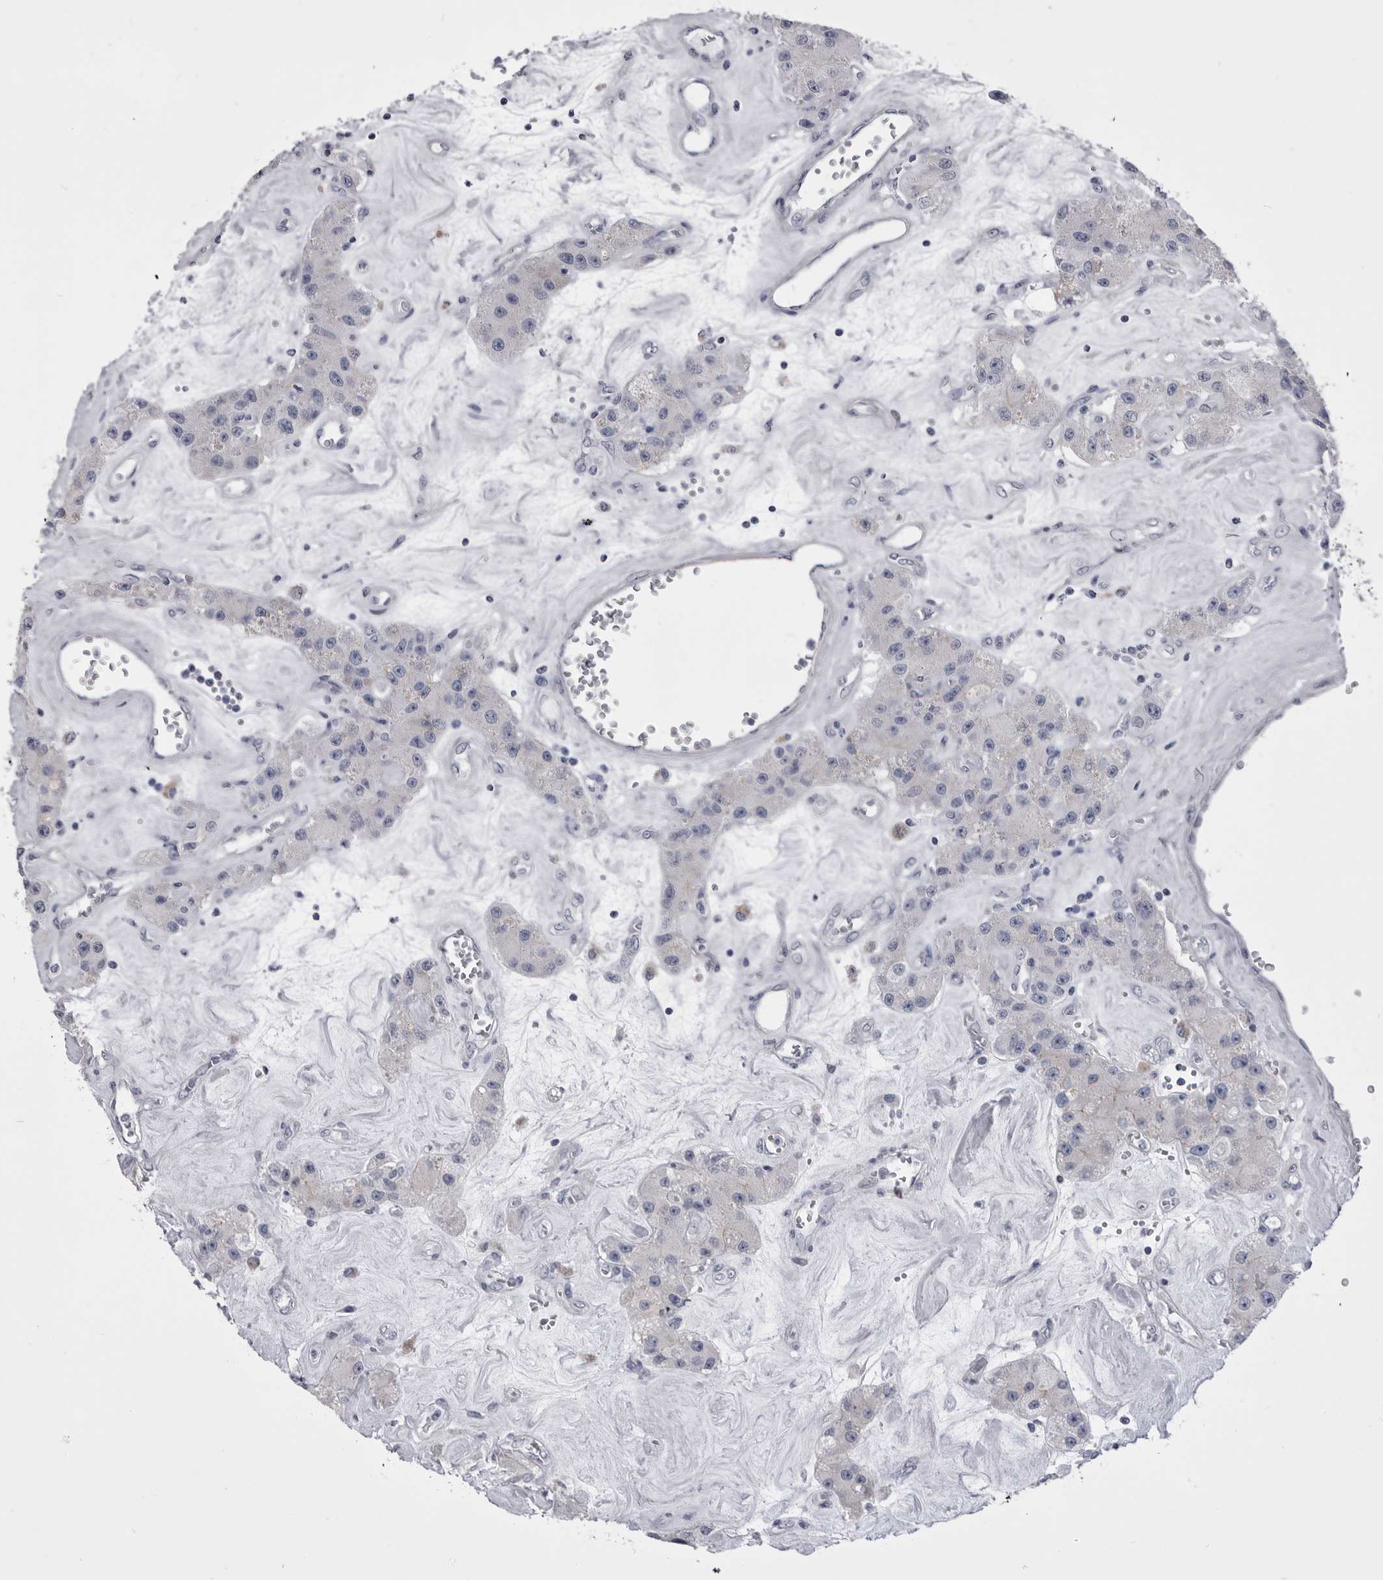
{"staining": {"intensity": "negative", "quantity": "none", "location": "none"}, "tissue": "carcinoid", "cell_type": "Tumor cells", "image_type": "cancer", "snomed": [{"axis": "morphology", "description": "Carcinoid, malignant, NOS"}, {"axis": "topography", "description": "Pancreas"}], "caption": "An immunohistochemistry micrograph of carcinoid is shown. There is no staining in tumor cells of carcinoid. (DAB immunohistochemistry (IHC) with hematoxylin counter stain).", "gene": "ANK2", "patient": {"sex": "male", "age": 41}}